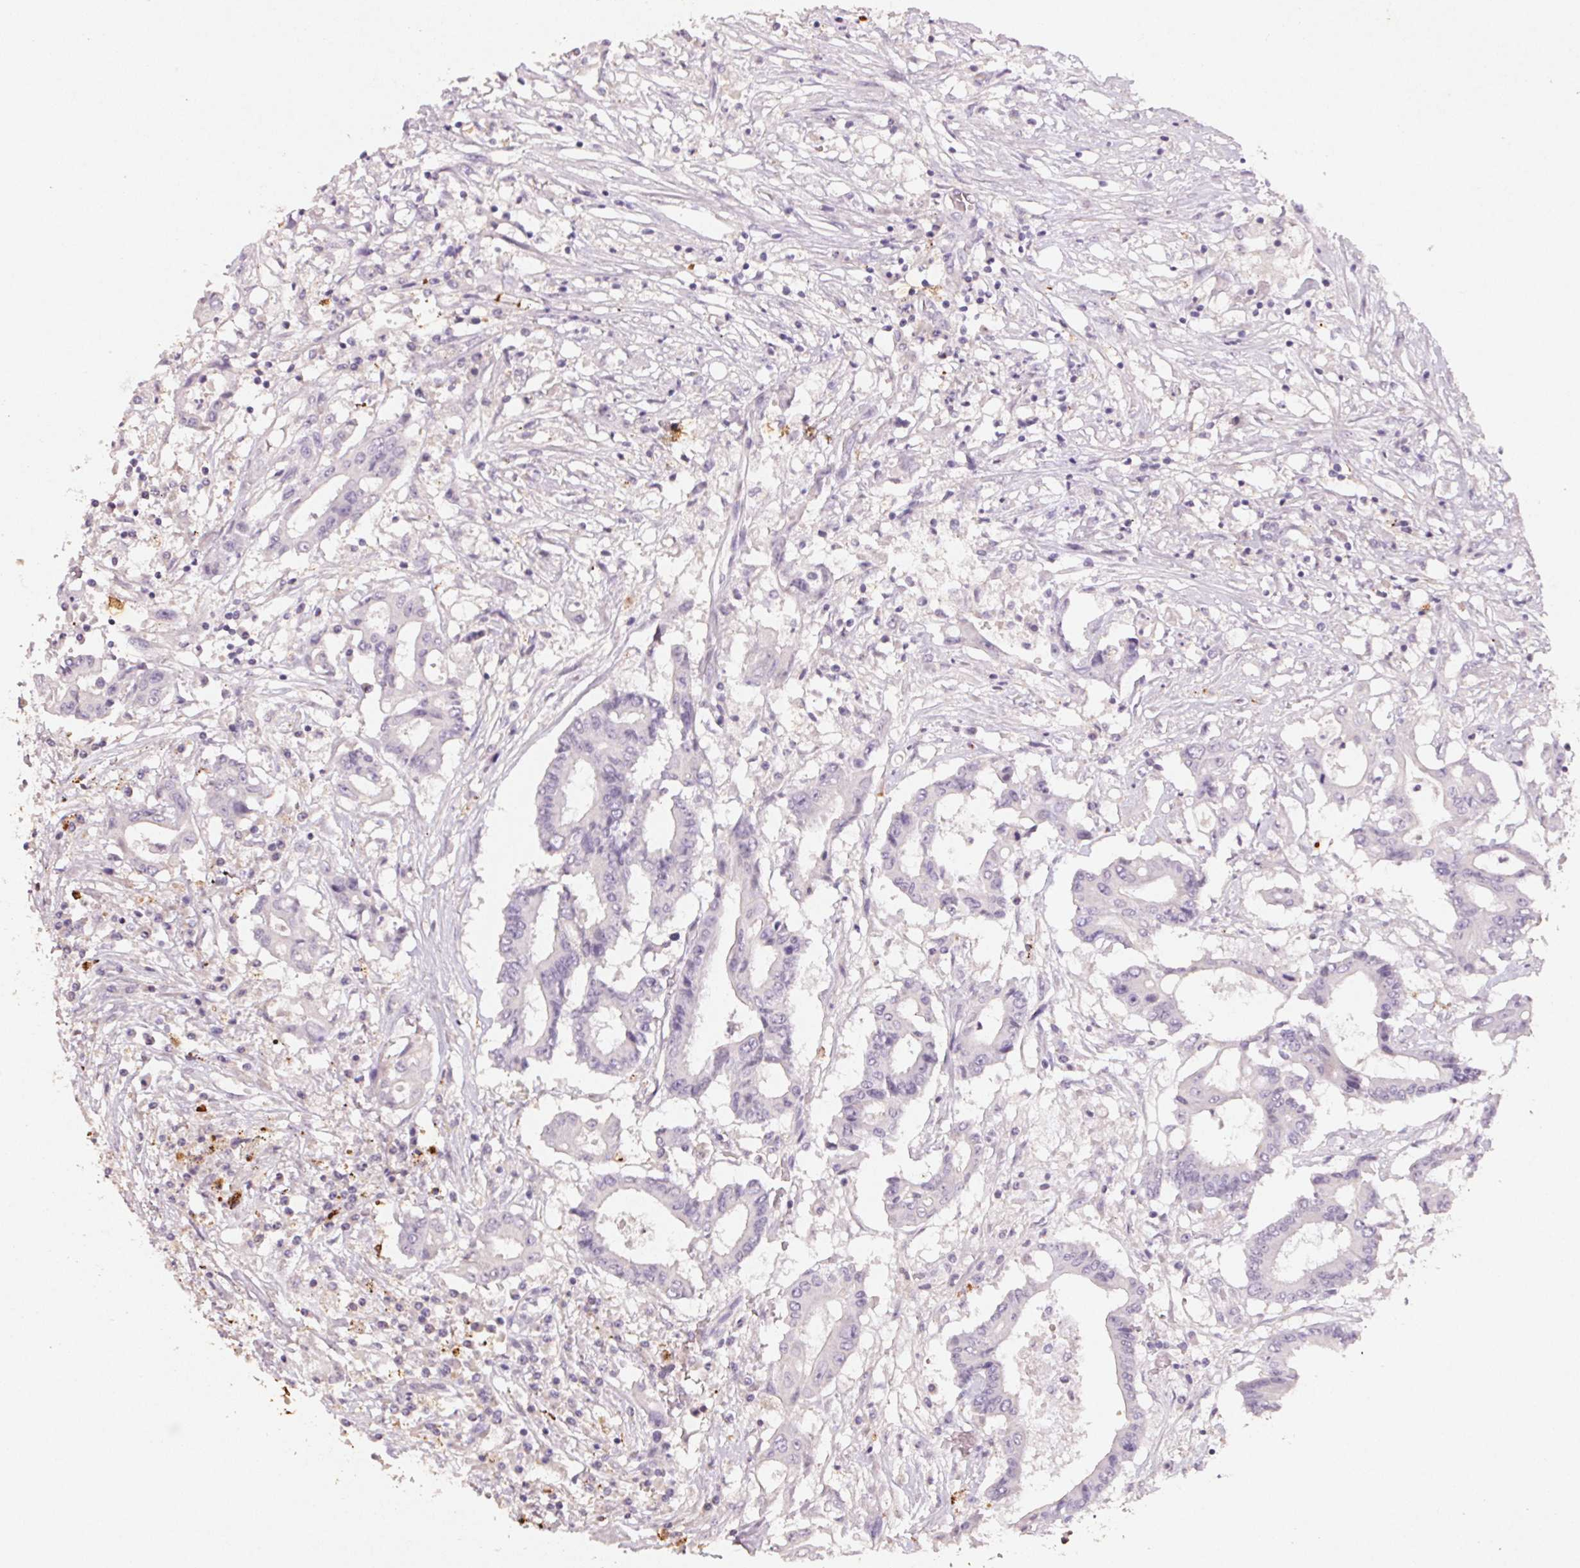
{"staining": {"intensity": "negative", "quantity": "none", "location": "none"}, "tissue": "colorectal cancer", "cell_type": "Tumor cells", "image_type": "cancer", "snomed": [{"axis": "morphology", "description": "Adenocarcinoma, NOS"}, {"axis": "topography", "description": "Rectum"}], "caption": "Colorectal cancer (adenocarcinoma) was stained to show a protein in brown. There is no significant positivity in tumor cells. Brightfield microscopy of immunohistochemistry stained with DAB (brown) and hematoxylin (blue), captured at high magnification.", "gene": "CXCL5", "patient": {"sex": "male", "age": 54}}